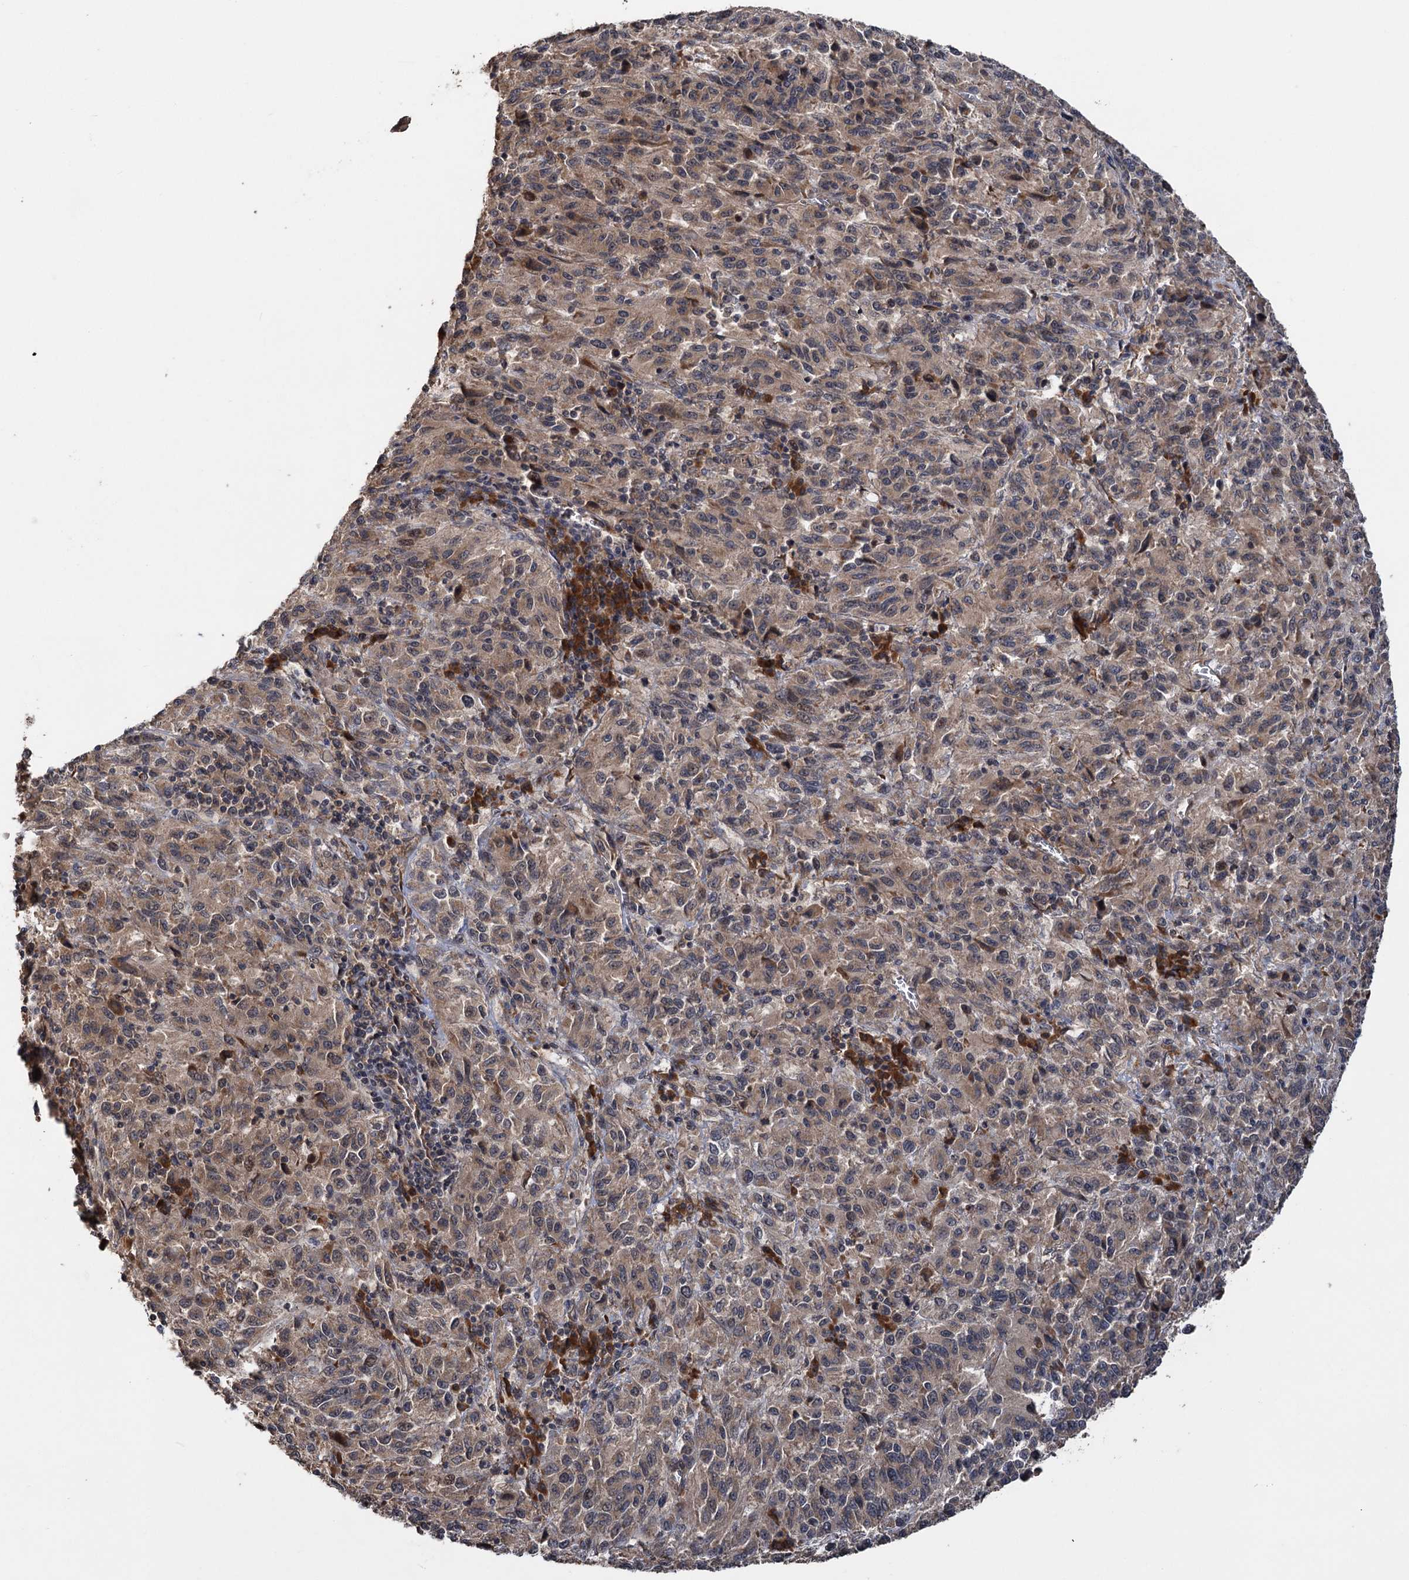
{"staining": {"intensity": "weak", "quantity": ">75%", "location": "cytoplasmic/membranous"}, "tissue": "melanoma", "cell_type": "Tumor cells", "image_type": "cancer", "snomed": [{"axis": "morphology", "description": "Malignant melanoma, Metastatic site"}, {"axis": "topography", "description": "Lung"}], "caption": "Immunohistochemistry (IHC) image of neoplastic tissue: human melanoma stained using immunohistochemistry (IHC) reveals low levels of weak protein expression localized specifically in the cytoplasmic/membranous of tumor cells, appearing as a cytoplasmic/membranous brown color.", "gene": "KANSL2", "patient": {"sex": "male", "age": 64}}